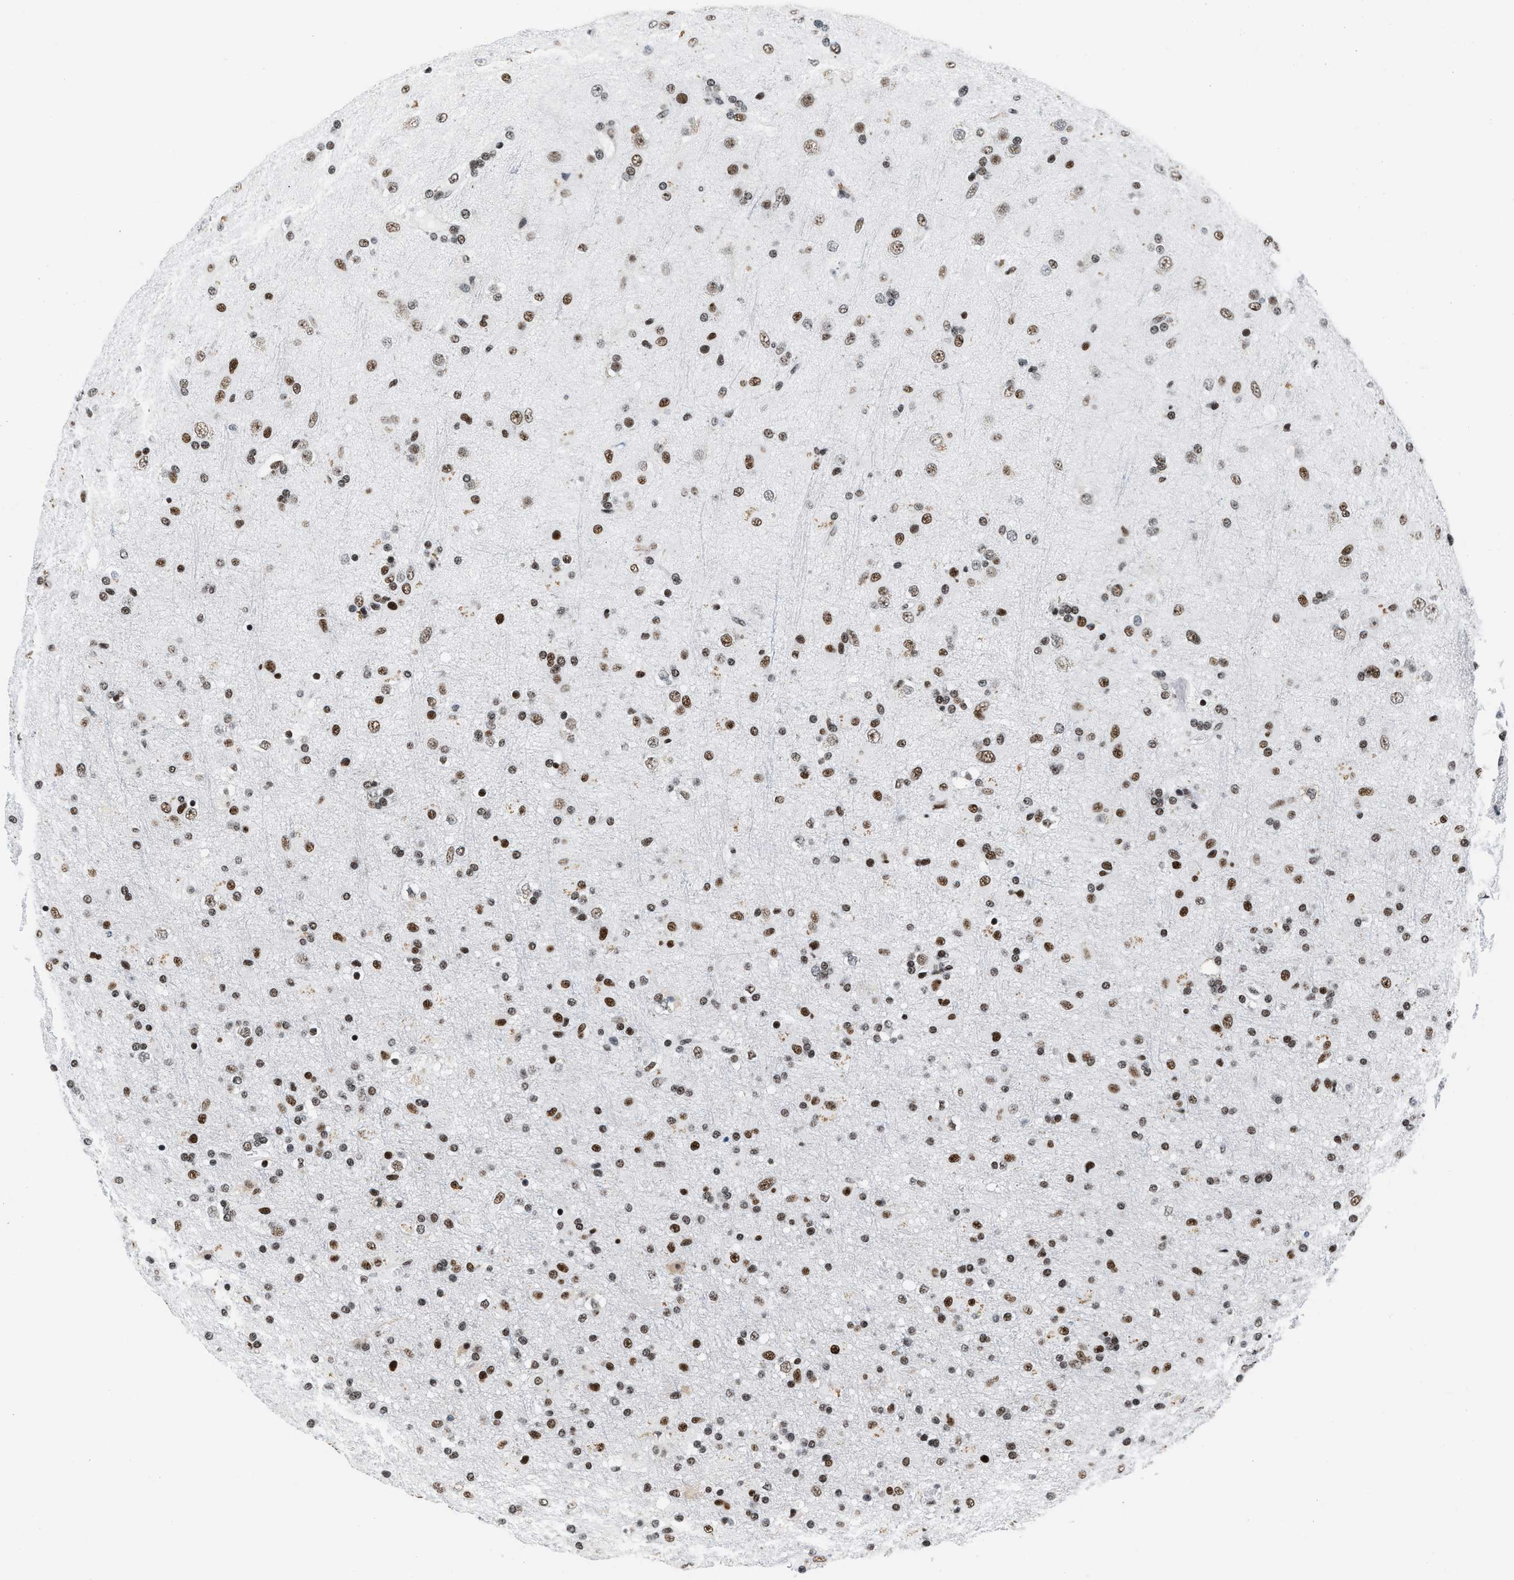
{"staining": {"intensity": "moderate", "quantity": ">75%", "location": "nuclear"}, "tissue": "glioma", "cell_type": "Tumor cells", "image_type": "cancer", "snomed": [{"axis": "morphology", "description": "Glioma, malignant, Low grade"}, {"axis": "topography", "description": "Brain"}], "caption": "Immunohistochemistry photomicrograph of glioma stained for a protein (brown), which displays medium levels of moderate nuclear positivity in about >75% of tumor cells.", "gene": "RAD50", "patient": {"sex": "male", "age": 65}}